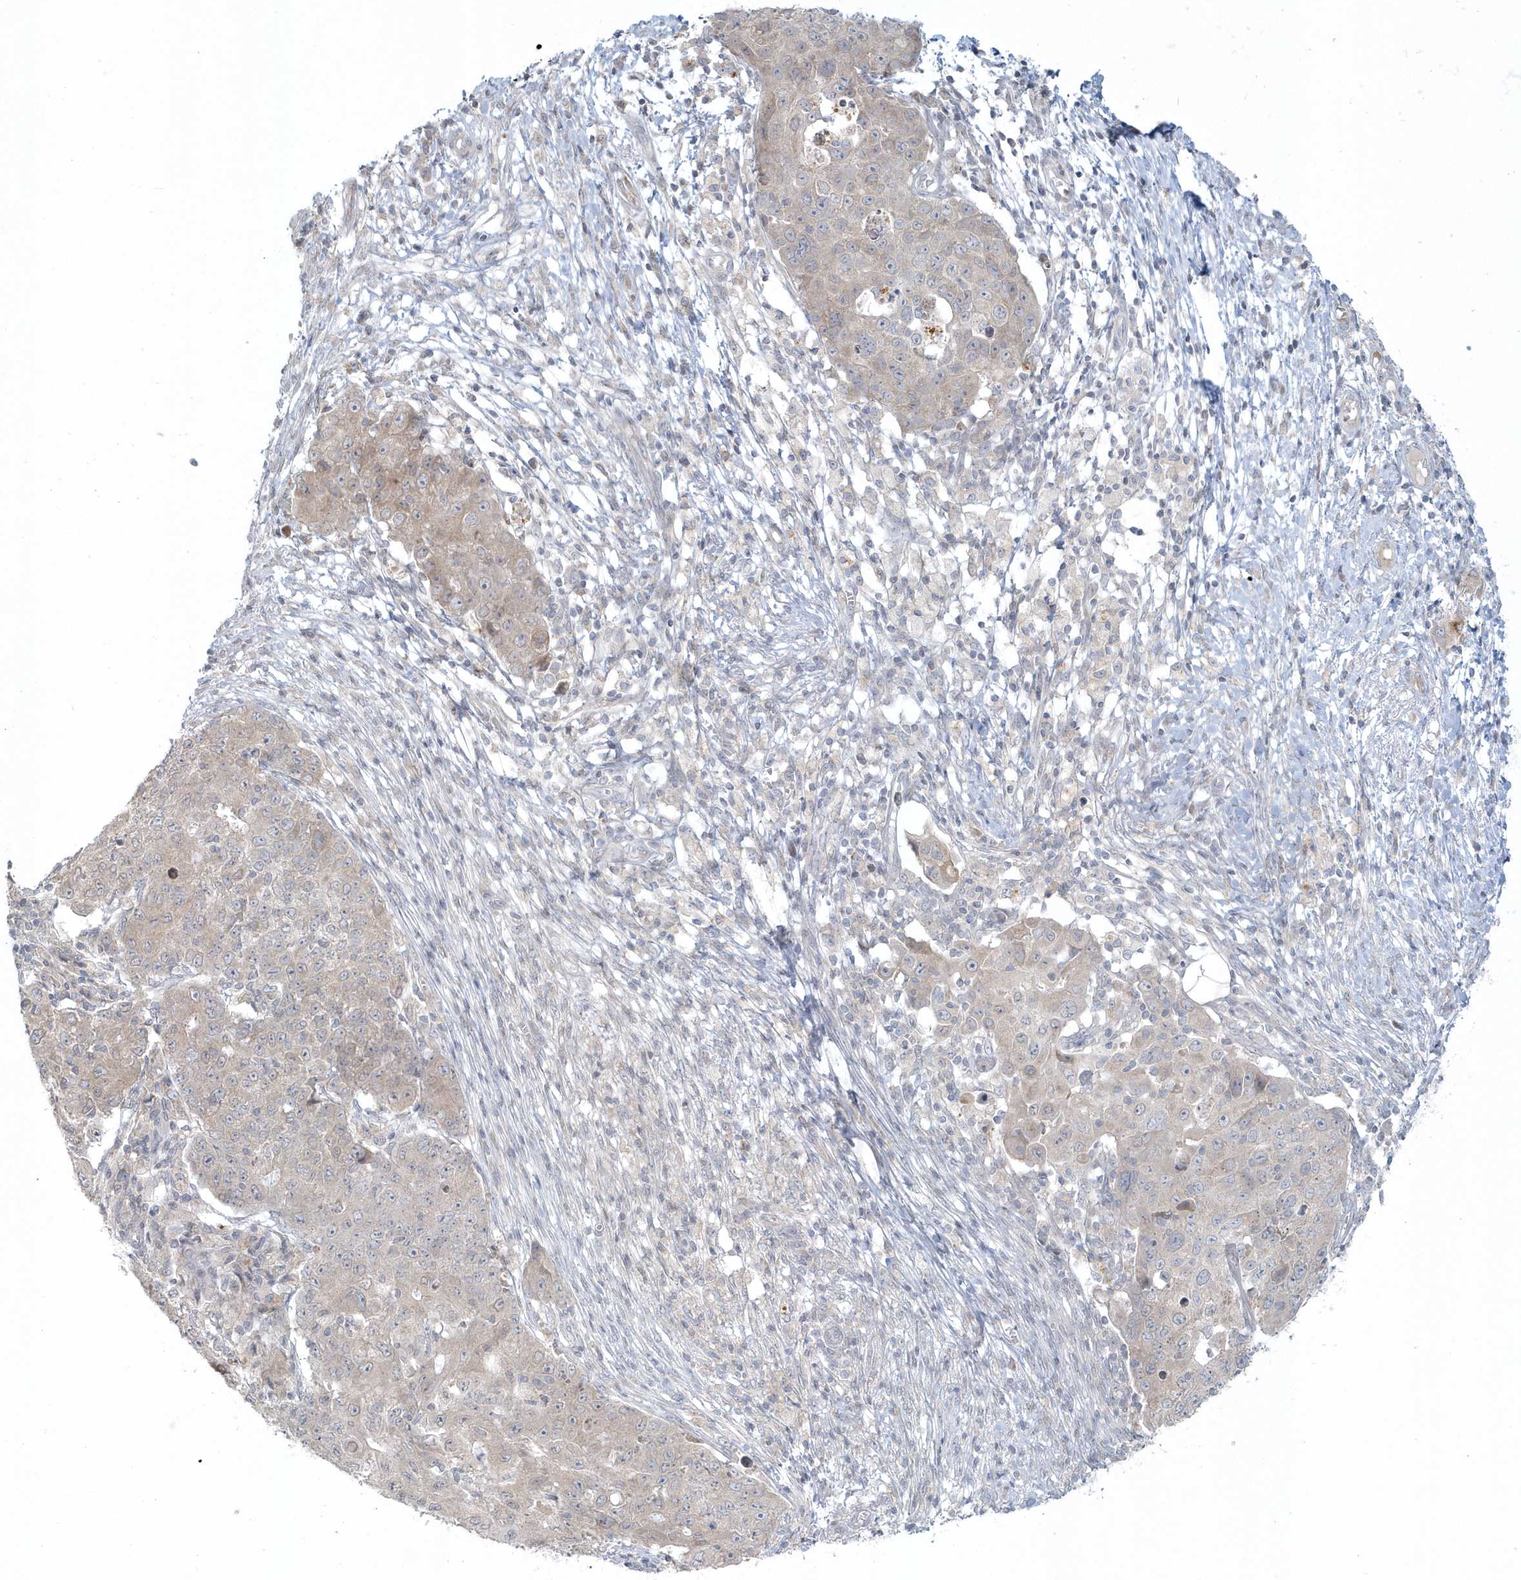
{"staining": {"intensity": "negative", "quantity": "none", "location": "none"}, "tissue": "ovarian cancer", "cell_type": "Tumor cells", "image_type": "cancer", "snomed": [{"axis": "morphology", "description": "Carcinoma, endometroid"}, {"axis": "topography", "description": "Ovary"}], "caption": "The micrograph reveals no significant staining in tumor cells of ovarian cancer. (Immunohistochemistry (ihc), brightfield microscopy, high magnification).", "gene": "BLTP3A", "patient": {"sex": "female", "age": 42}}